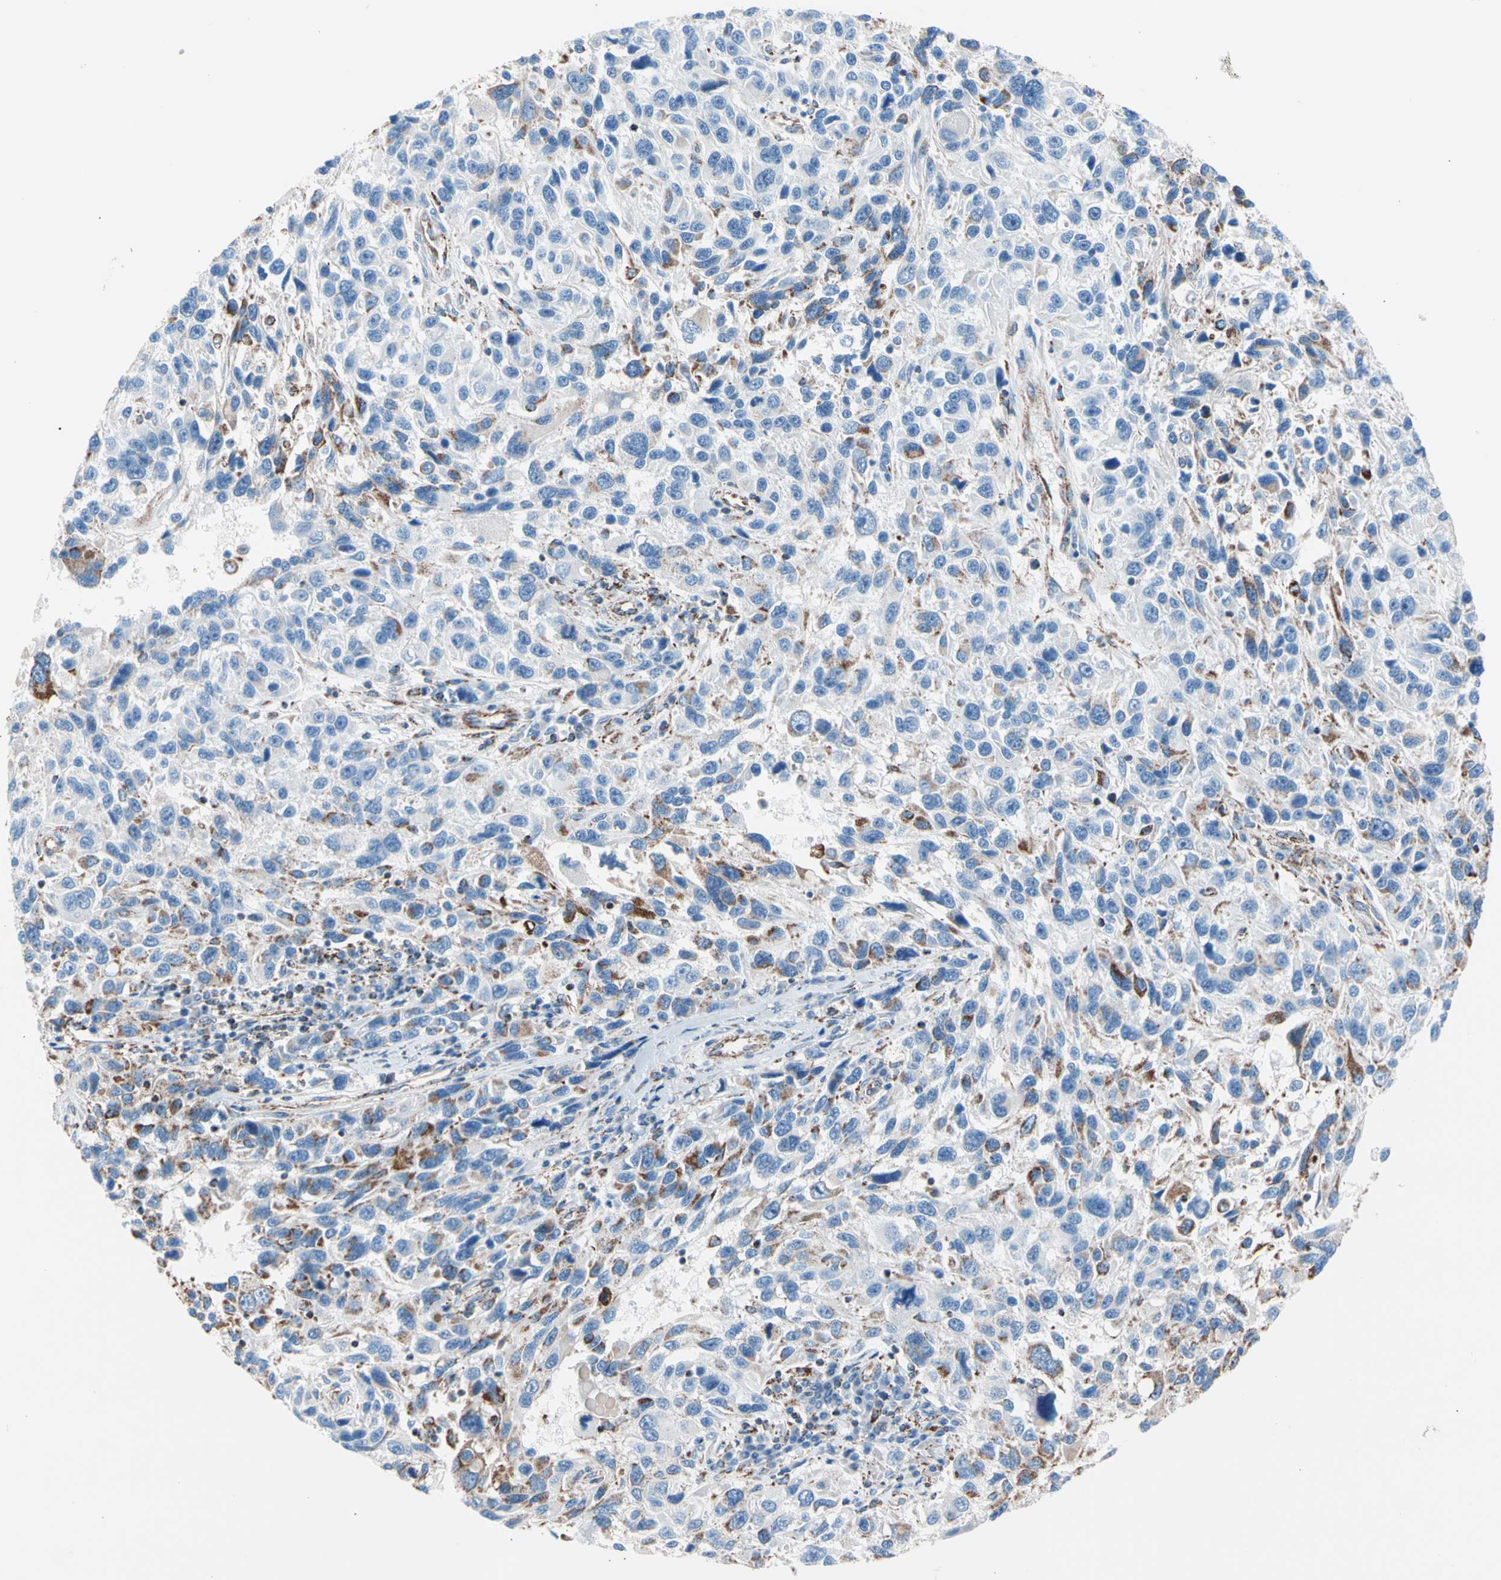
{"staining": {"intensity": "strong", "quantity": "<25%", "location": "cytoplasmic/membranous"}, "tissue": "melanoma", "cell_type": "Tumor cells", "image_type": "cancer", "snomed": [{"axis": "morphology", "description": "Malignant melanoma, NOS"}, {"axis": "topography", "description": "Skin"}], "caption": "A histopathology image of melanoma stained for a protein displays strong cytoplasmic/membranous brown staining in tumor cells.", "gene": "HK1", "patient": {"sex": "male", "age": 53}}